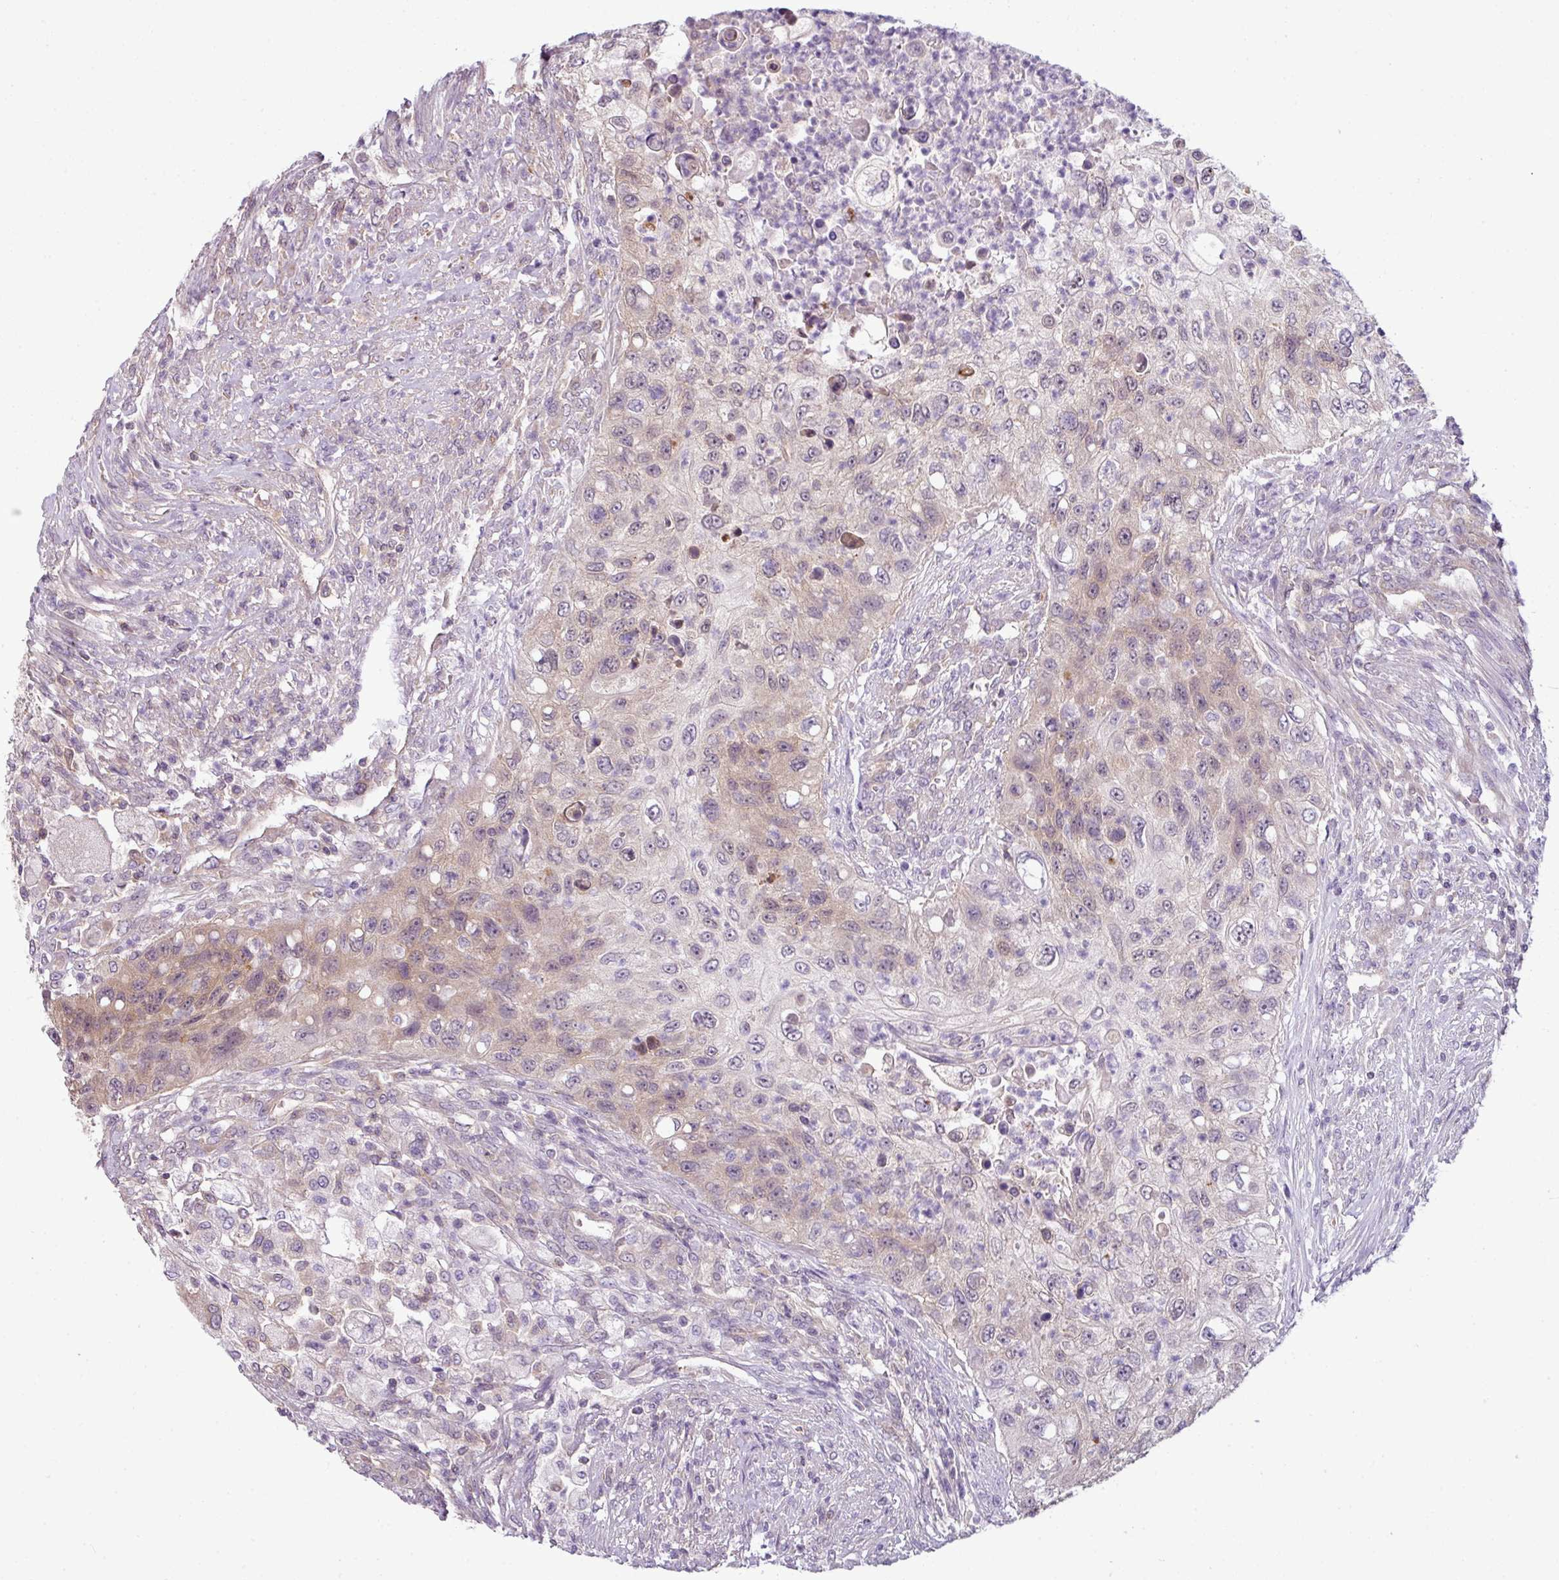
{"staining": {"intensity": "weak", "quantity": "<25%", "location": "cytoplasmic/membranous"}, "tissue": "urothelial cancer", "cell_type": "Tumor cells", "image_type": "cancer", "snomed": [{"axis": "morphology", "description": "Urothelial carcinoma, High grade"}, {"axis": "topography", "description": "Urinary bladder"}], "caption": "The micrograph displays no significant staining in tumor cells of high-grade urothelial carcinoma.", "gene": "DERPC", "patient": {"sex": "female", "age": 60}}